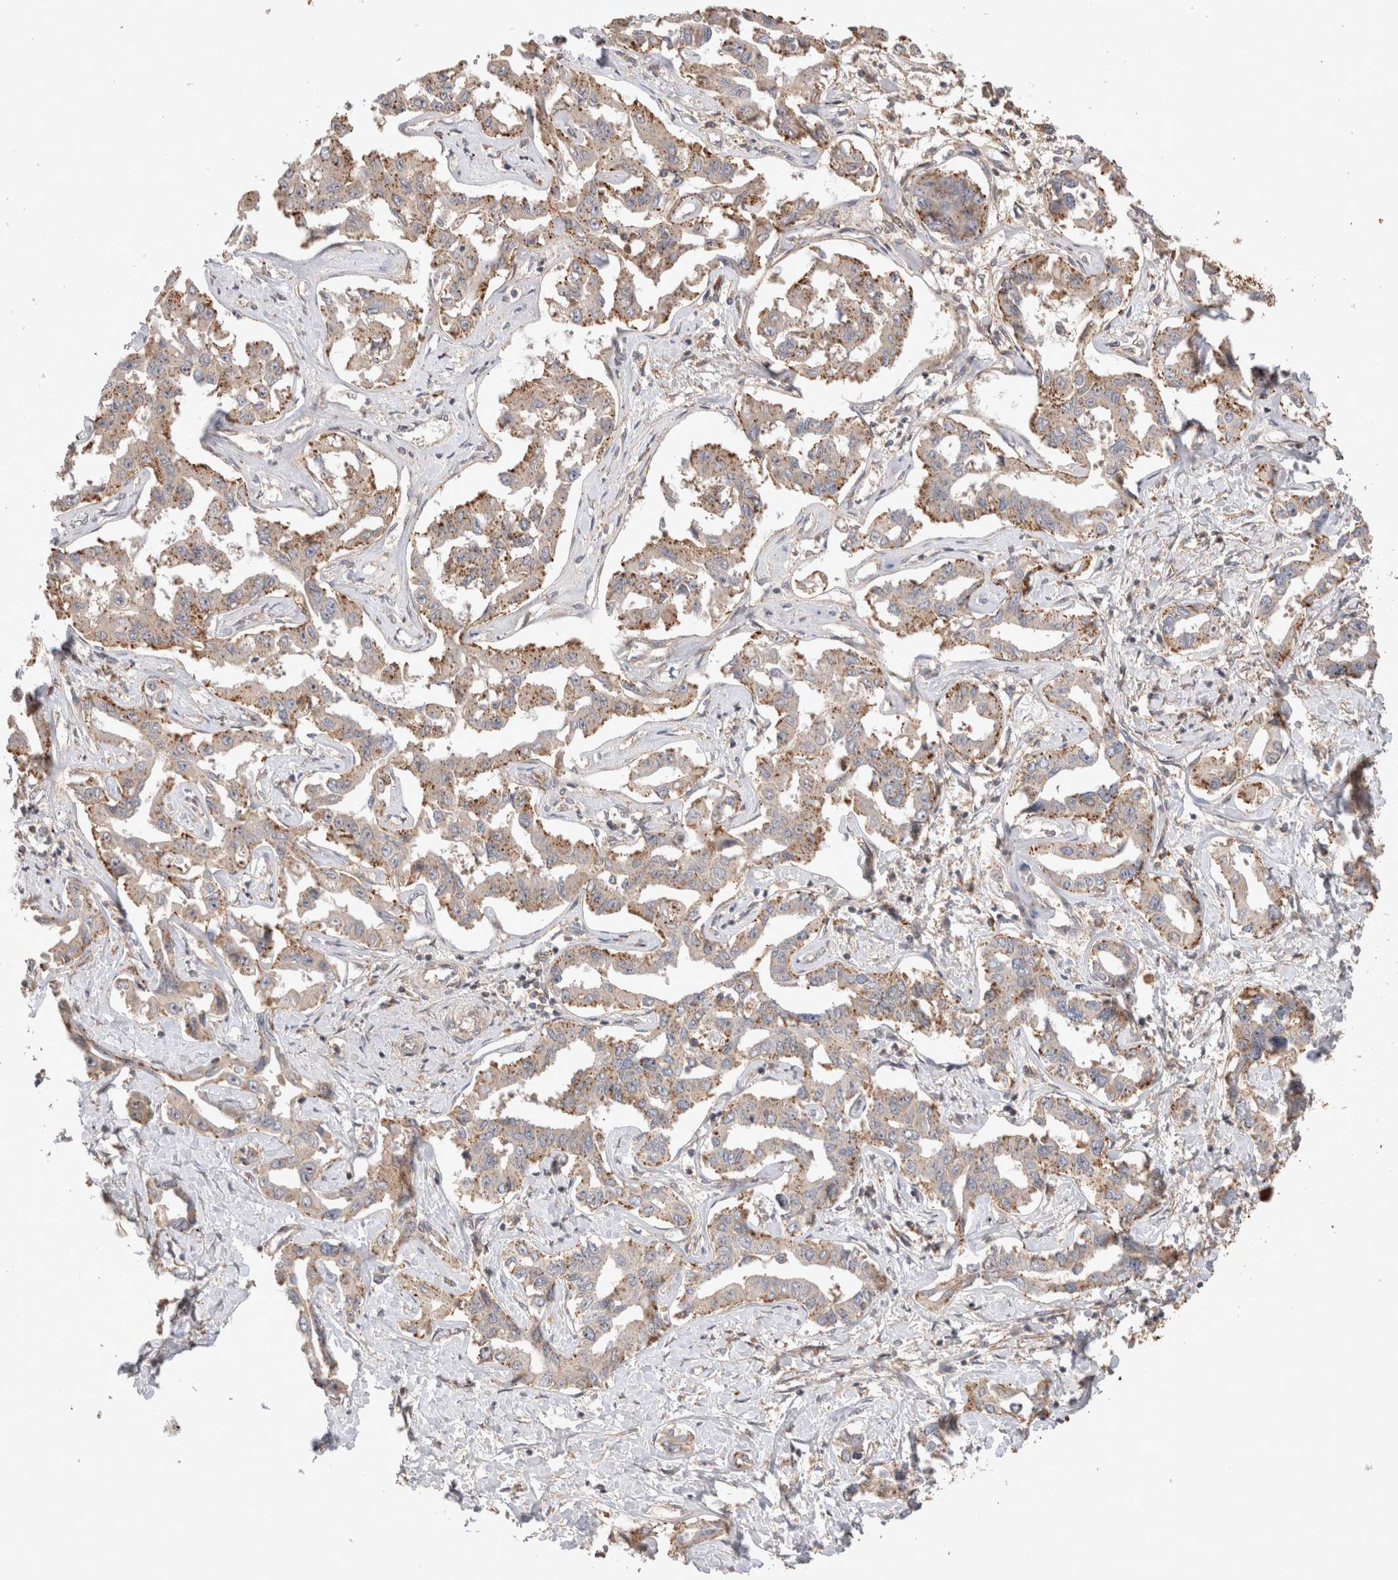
{"staining": {"intensity": "moderate", "quantity": ">75%", "location": "cytoplasmic/membranous"}, "tissue": "liver cancer", "cell_type": "Tumor cells", "image_type": "cancer", "snomed": [{"axis": "morphology", "description": "Cholangiocarcinoma"}, {"axis": "topography", "description": "Liver"}], "caption": "Liver cancer (cholangiocarcinoma) stained with IHC displays moderate cytoplasmic/membranous expression in about >75% of tumor cells.", "gene": "VPS28", "patient": {"sex": "male", "age": 59}}